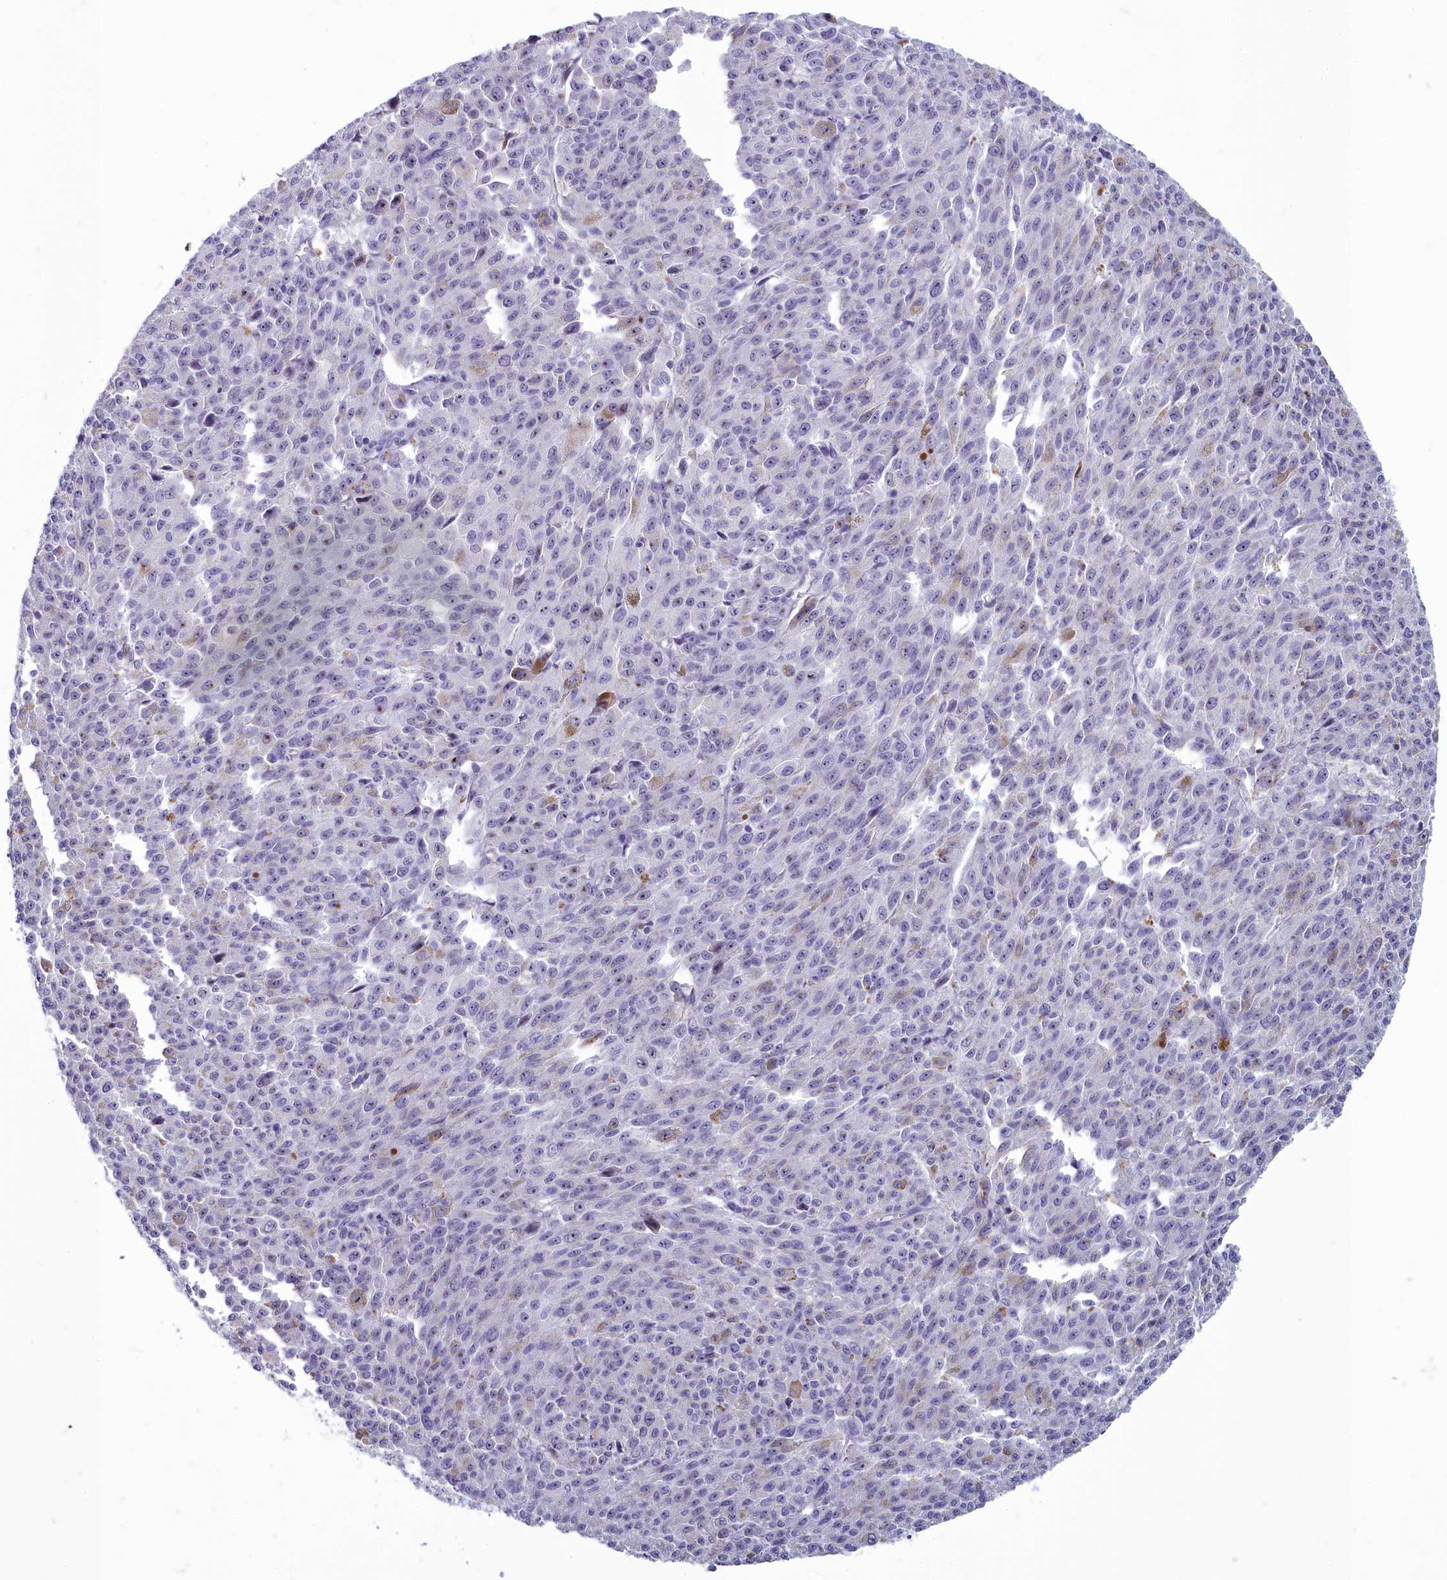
{"staining": {"intensity": "negative", "quantity": "none", "location": "none"}, "tissue": "melanoma", "cell_type": "Tumor cells", "image_type": "cancer", "snomed": [{"axis": "morphology", "description": "Malignant melanoma, NOS"}, {"axis": "topography", "description": "Skin"}], "caption": "Tumor cells show no significant expression in malignant melanoma.", "gene": "INSYN2A", "patient": {"sex": "female", "age": 52}}